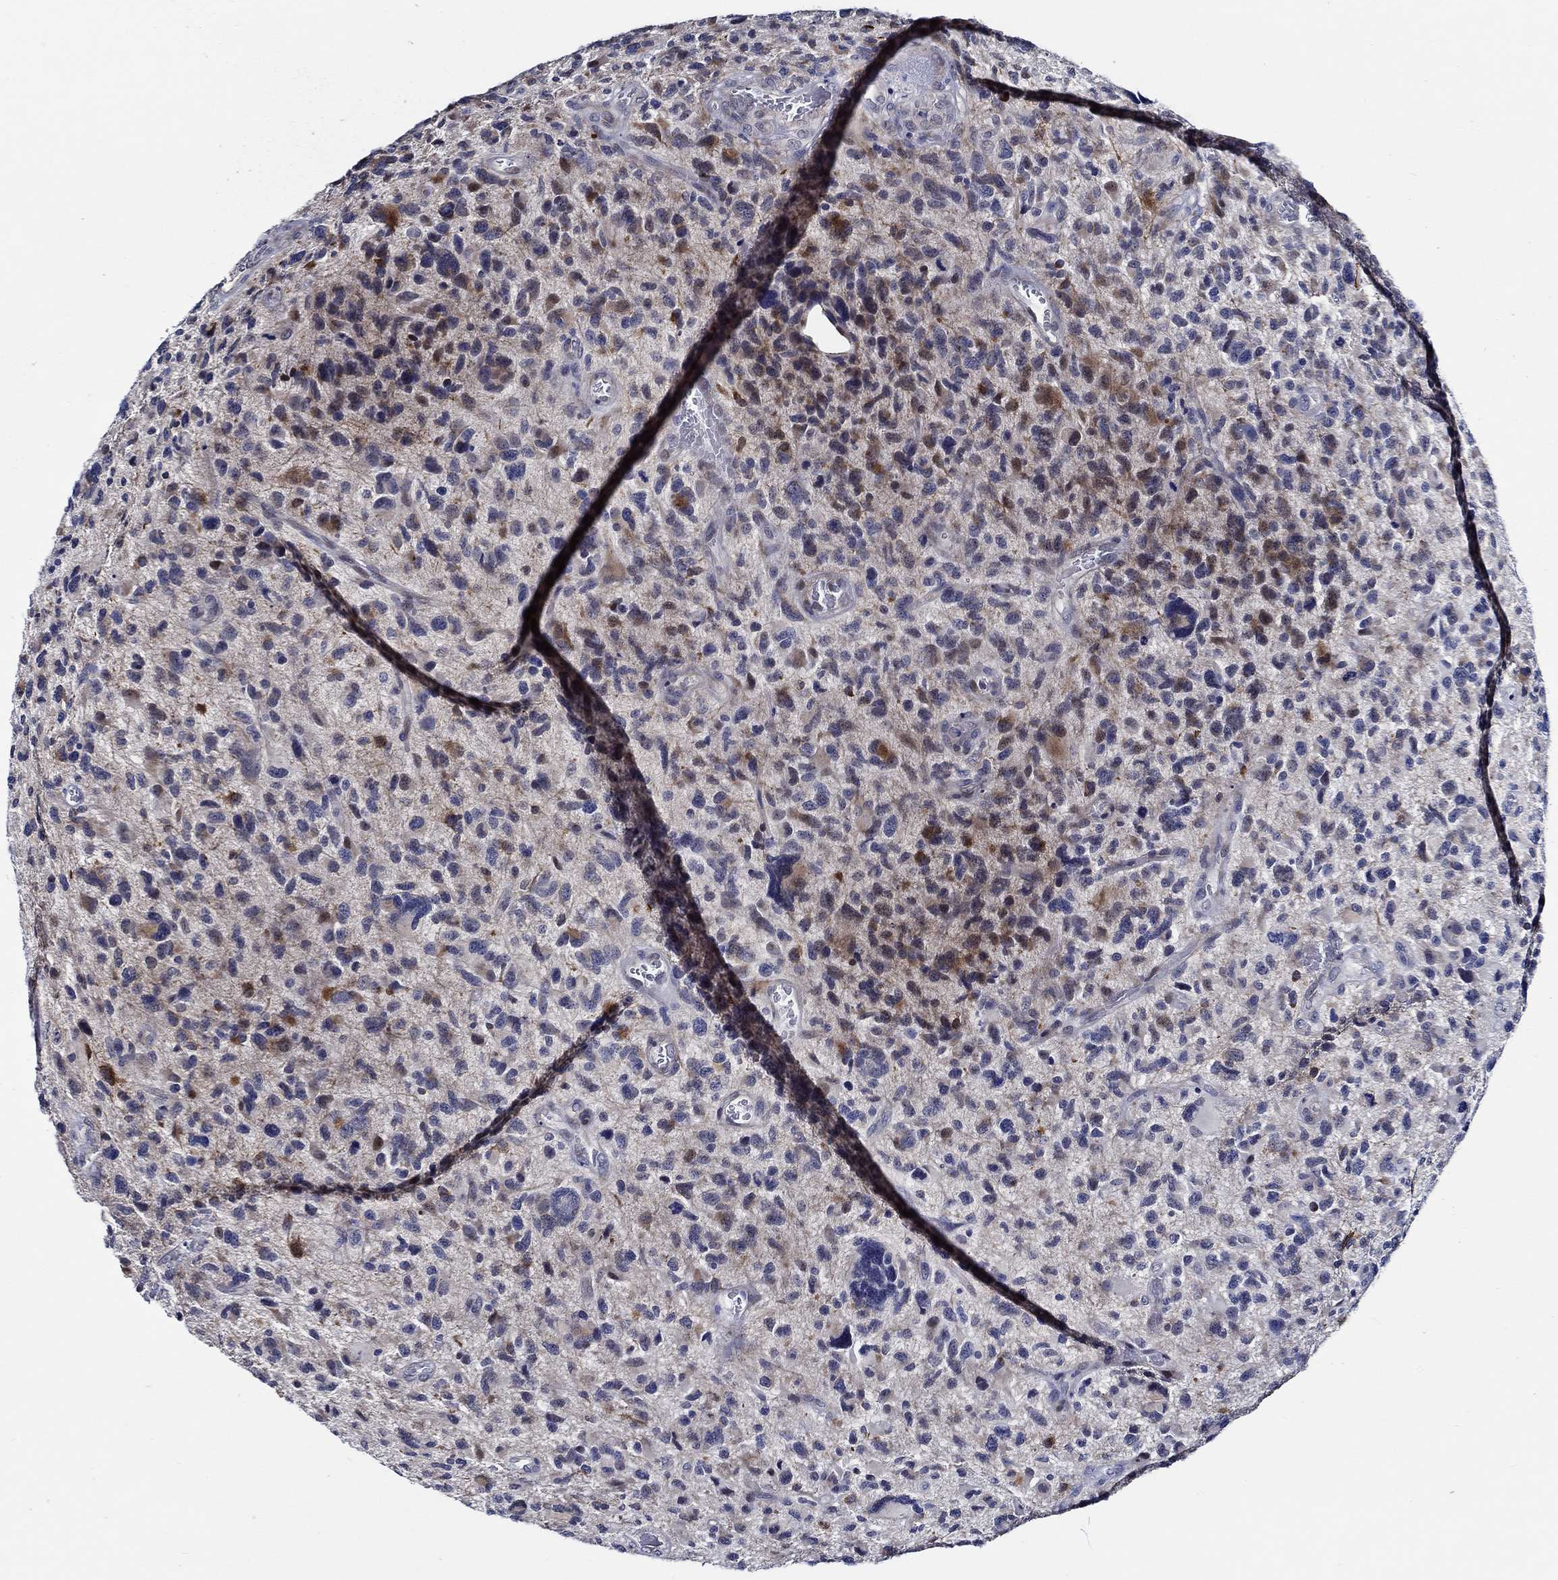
{"staining": {"intensity": "negative", "quantity": "none", "location": "none"}, "tissue": "glioma", "cell_type": "Tumor cells", "image_type": "cancer", "snomed": [{"axis": "morphology", "description": "Glioma, malignant, NOS"}, {"axis": "morphology", "description": "Glioma, malignant, High grade"}, {"axis": "topography", "description": "Brain"}], "caption": "Human malignant high-grade glioma stained for a protein using IHC demonstrates no positivity in tumor cells.", "gene": "C8orf48", "patient": {"sex": "female", "age": 71}}